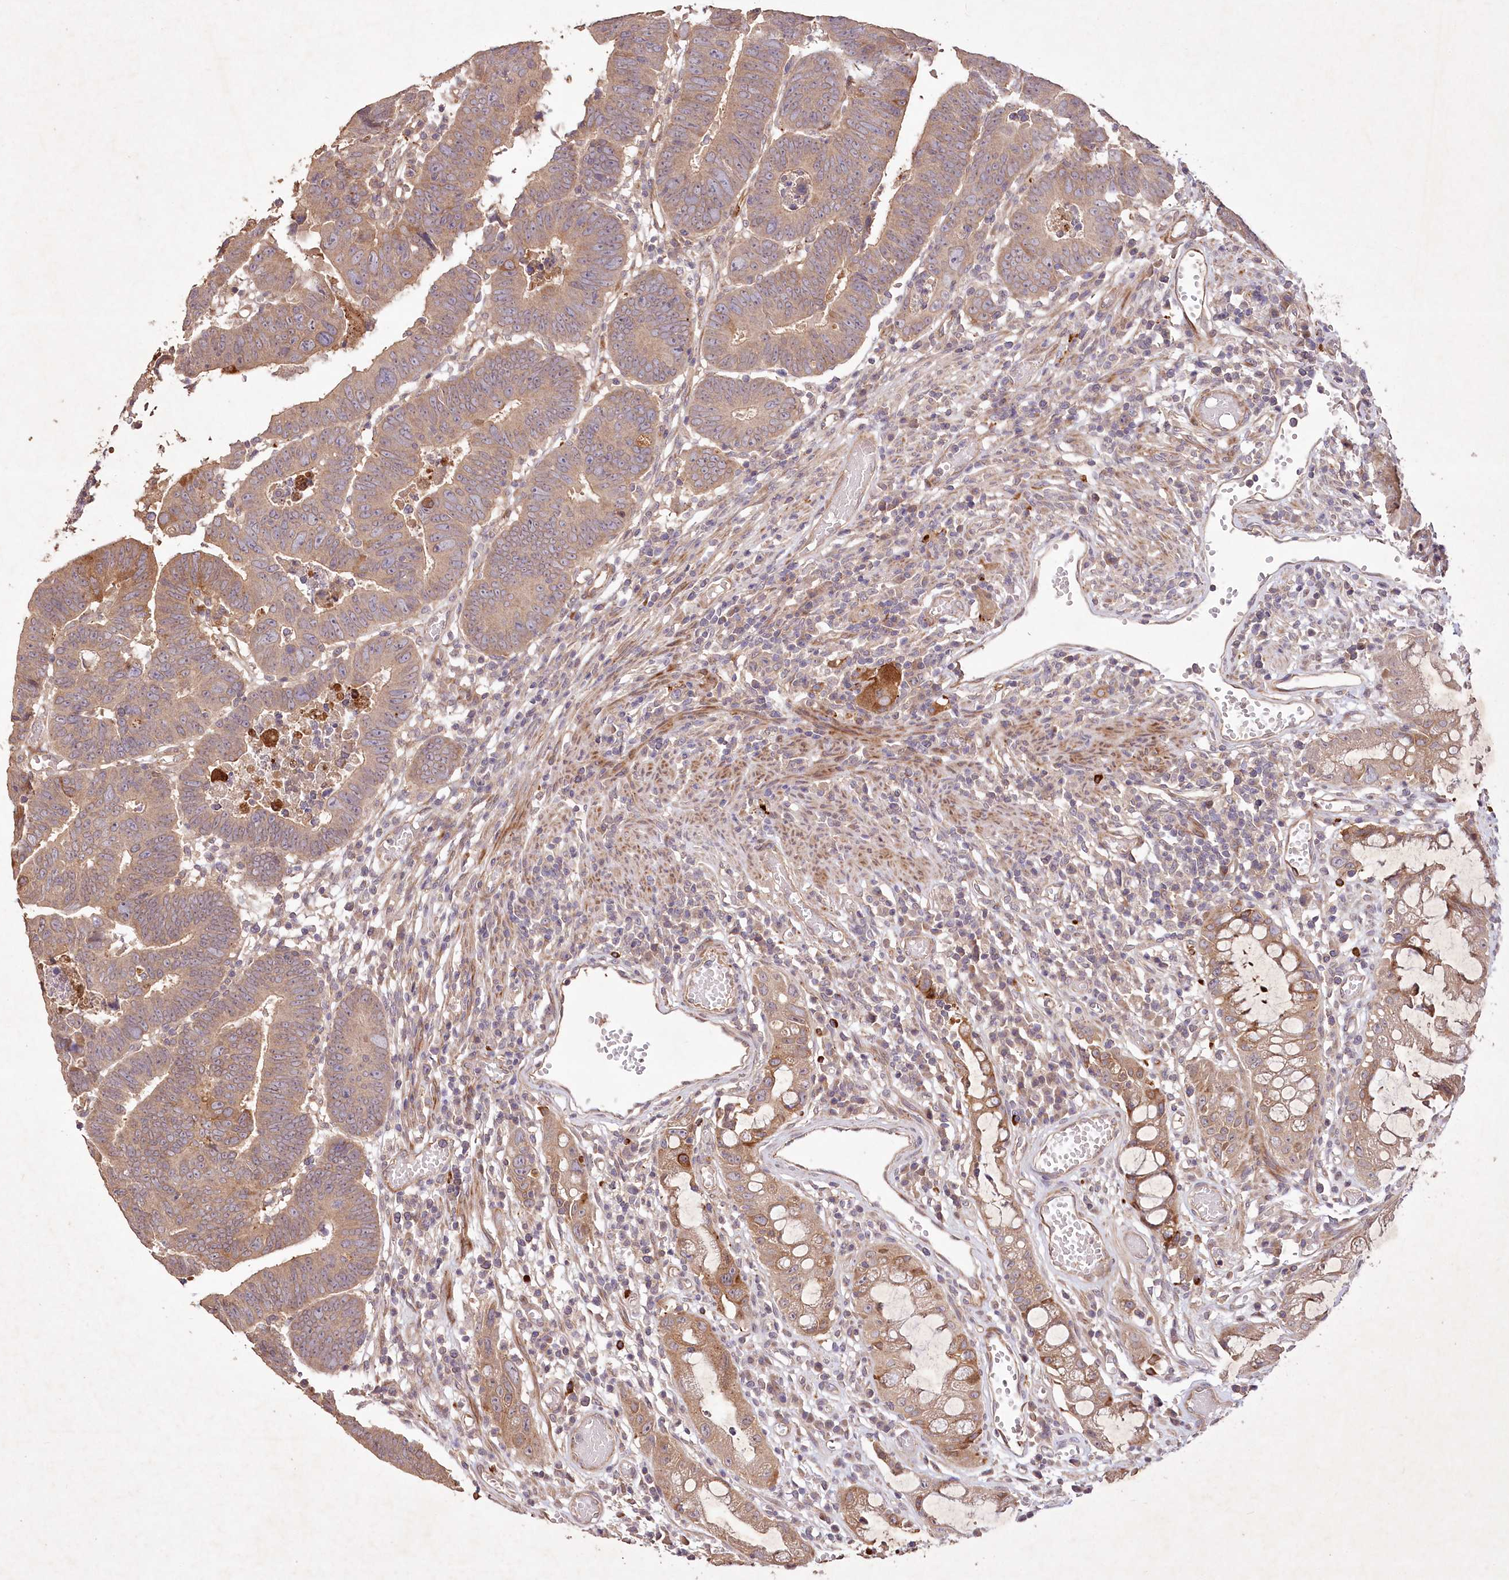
{"staining": {"intensity": "moderate", "quantity": ">75%", "location": "cytoplasmic/membranous"}, "tissue": "colorectal cancer", "cell_type": "Tumor cells", "image_type": "cancer", "snomed": [{"axis": "morphology", "description": "Adenocarcinoma, NOS"}, {"axis": "topography", "description": "Rectum"}], "caption": "Adenocarcinoma (colorectal) was stained to show a protein in brown. There is medium levels of moderate cytoplasmic/membranous expression in approximately >75% of tumor cells. (DAB IHC with brightfield microscopy, high magnification).", "gene": "IRAK1BP1", "patient": {"sex": "female", "age": 65}}